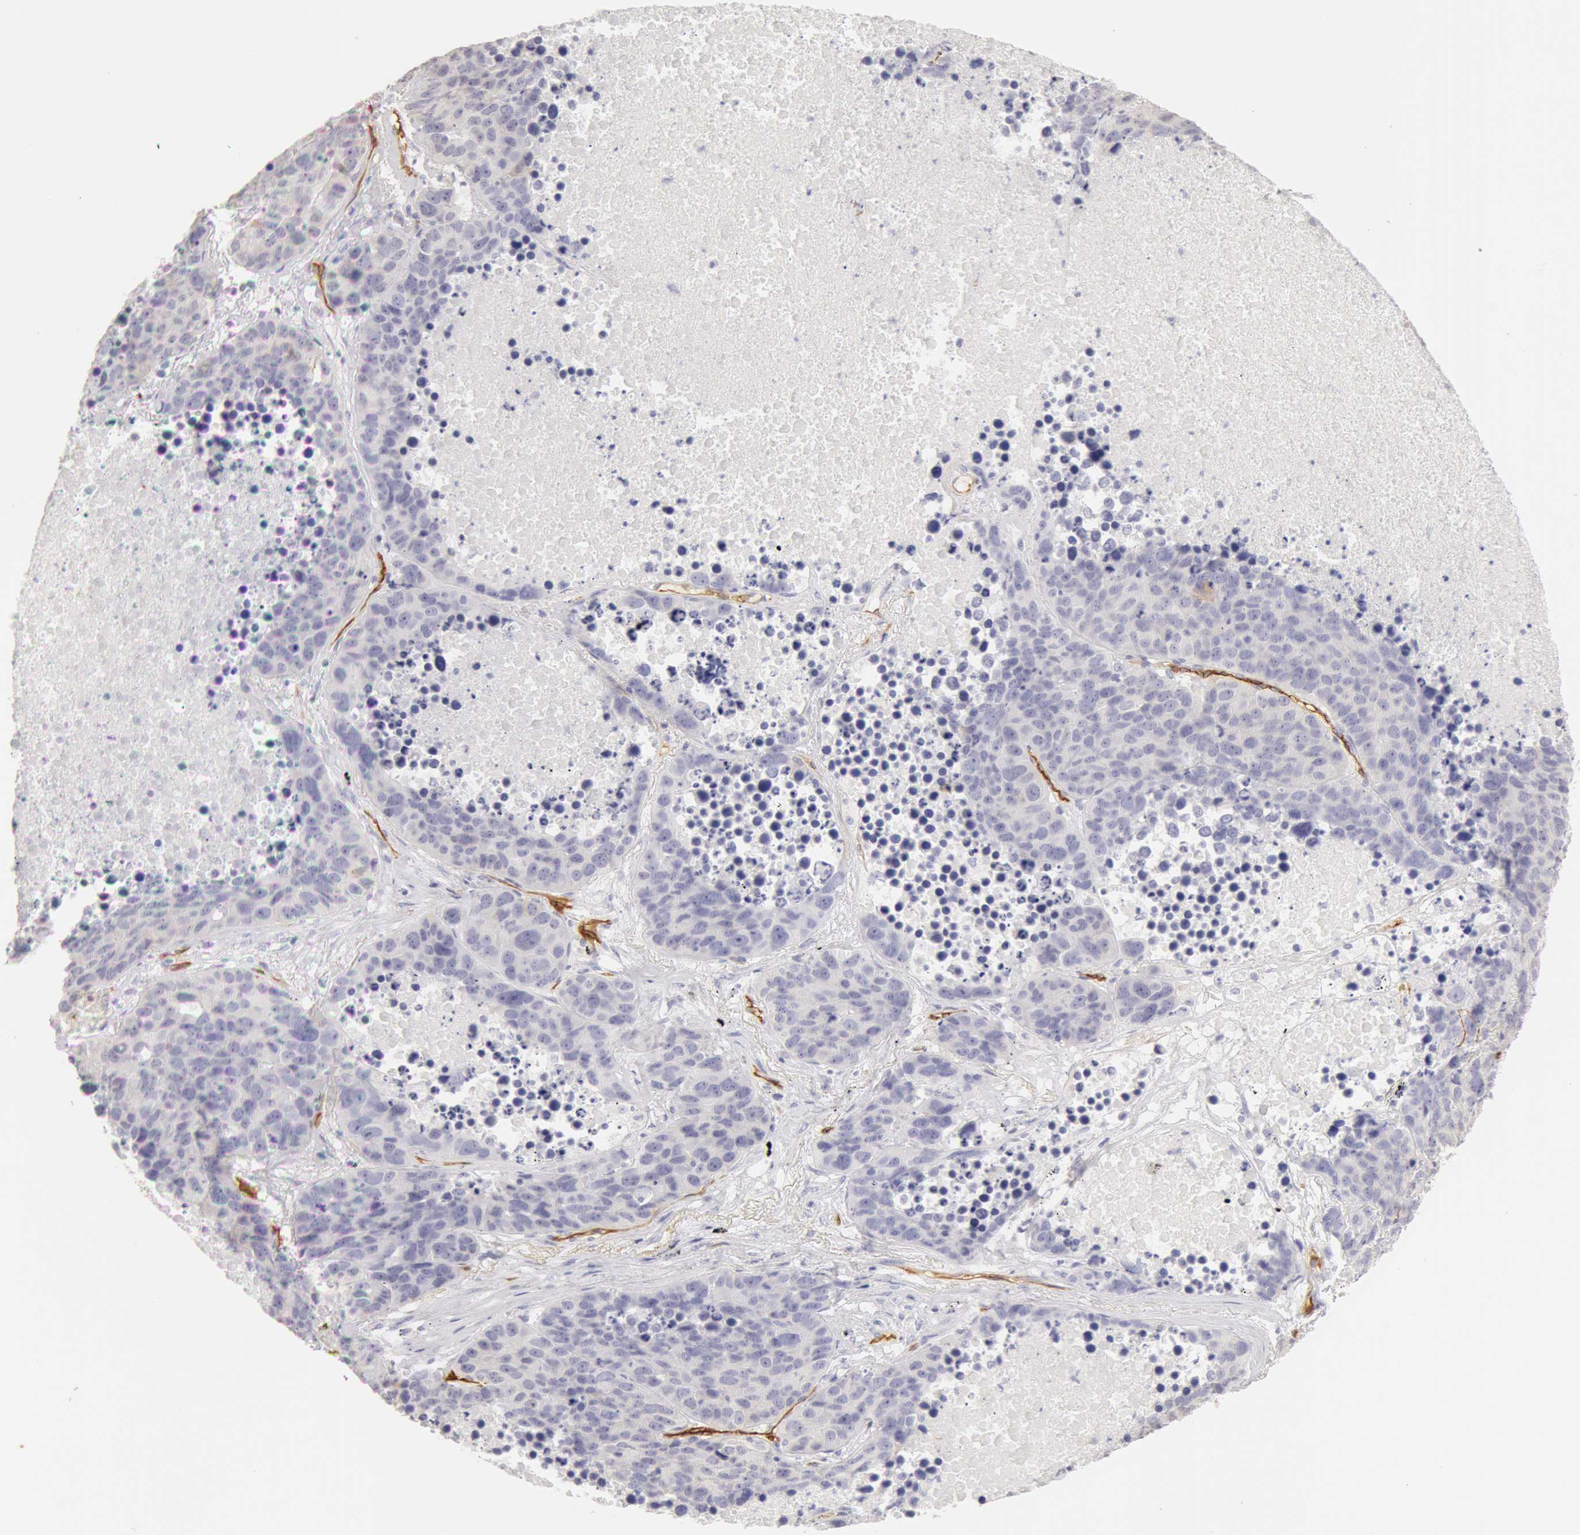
{"staining": {"intensity": "negative", "quantity": "none", "location": "none"}, "tissue": "lung cancer", "cell_type": "Tumor cells", "image_type": "cancer", "snomed": [{"axis": "morphology", "description": "Carcinoid, malignant, NOS"}, {"axis": "topography", "description": "Lung"}], "caption": "This is a histopathology image of IHC staining of lung cancer, which shows no positivity in tumor cells.", "gene": "AQP1", "patient": {"sex": "male", "age": 60}}